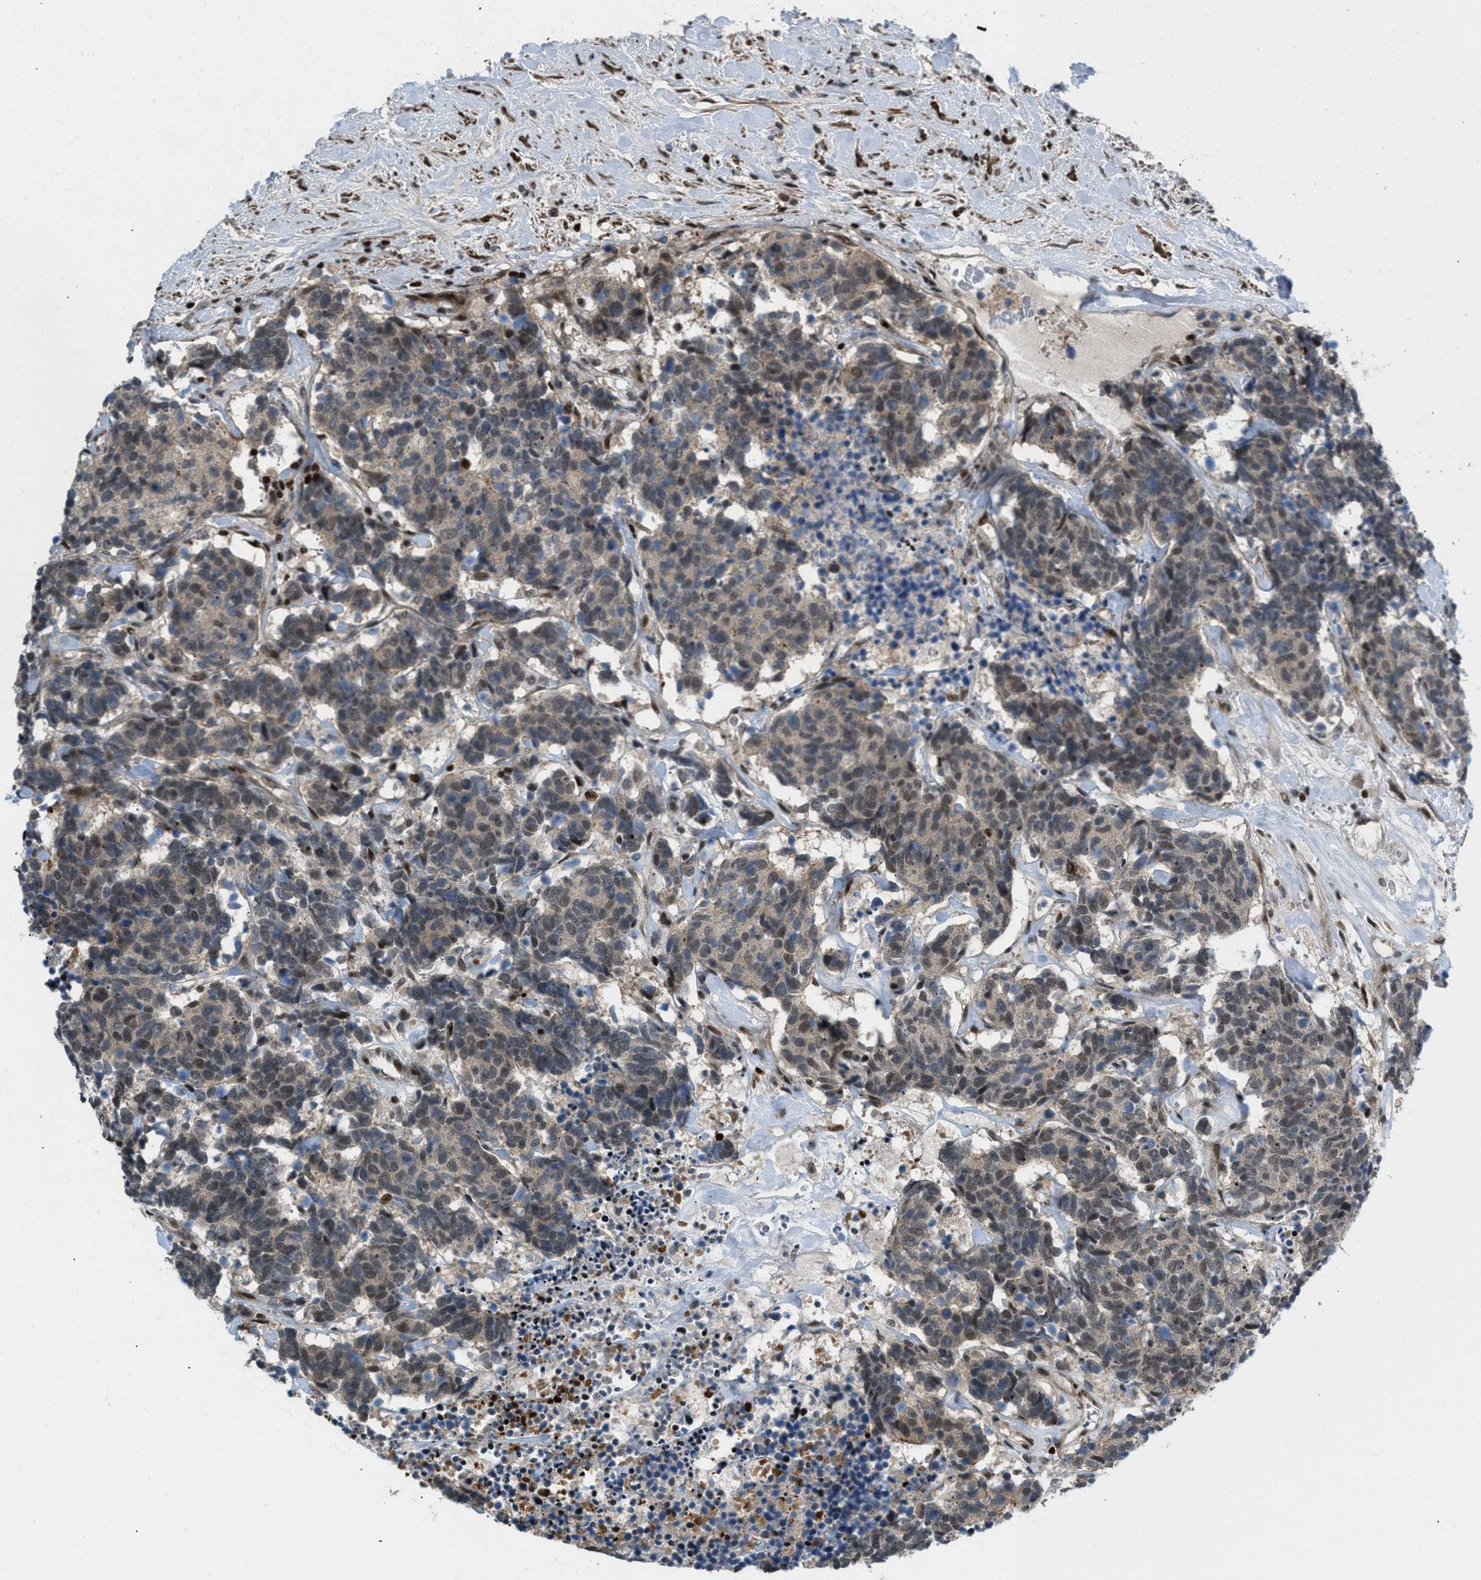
{"staining": {"intensity": "weak", "quantity": ">75%", "location": "nuclear"}, "tissue": "carcinoid", "cell_type": "Tumor cells", "image_type": "cancer", "snomed": [{"axis": "morphology", "description": "Carcinoma, NOS"}, {"axis": "morphology", "description": "Carcinoid, malignant, NOS"}, {"axis": "topography", "description": "Urinary bladder"}], "caption": "Brown immunohistochemical staining in human carcinoid exhibits weak nuclear positivity in about >75% of tumor cells.", "gene": "ZNF276", "patient": {"sex": "male", "age": 57}}